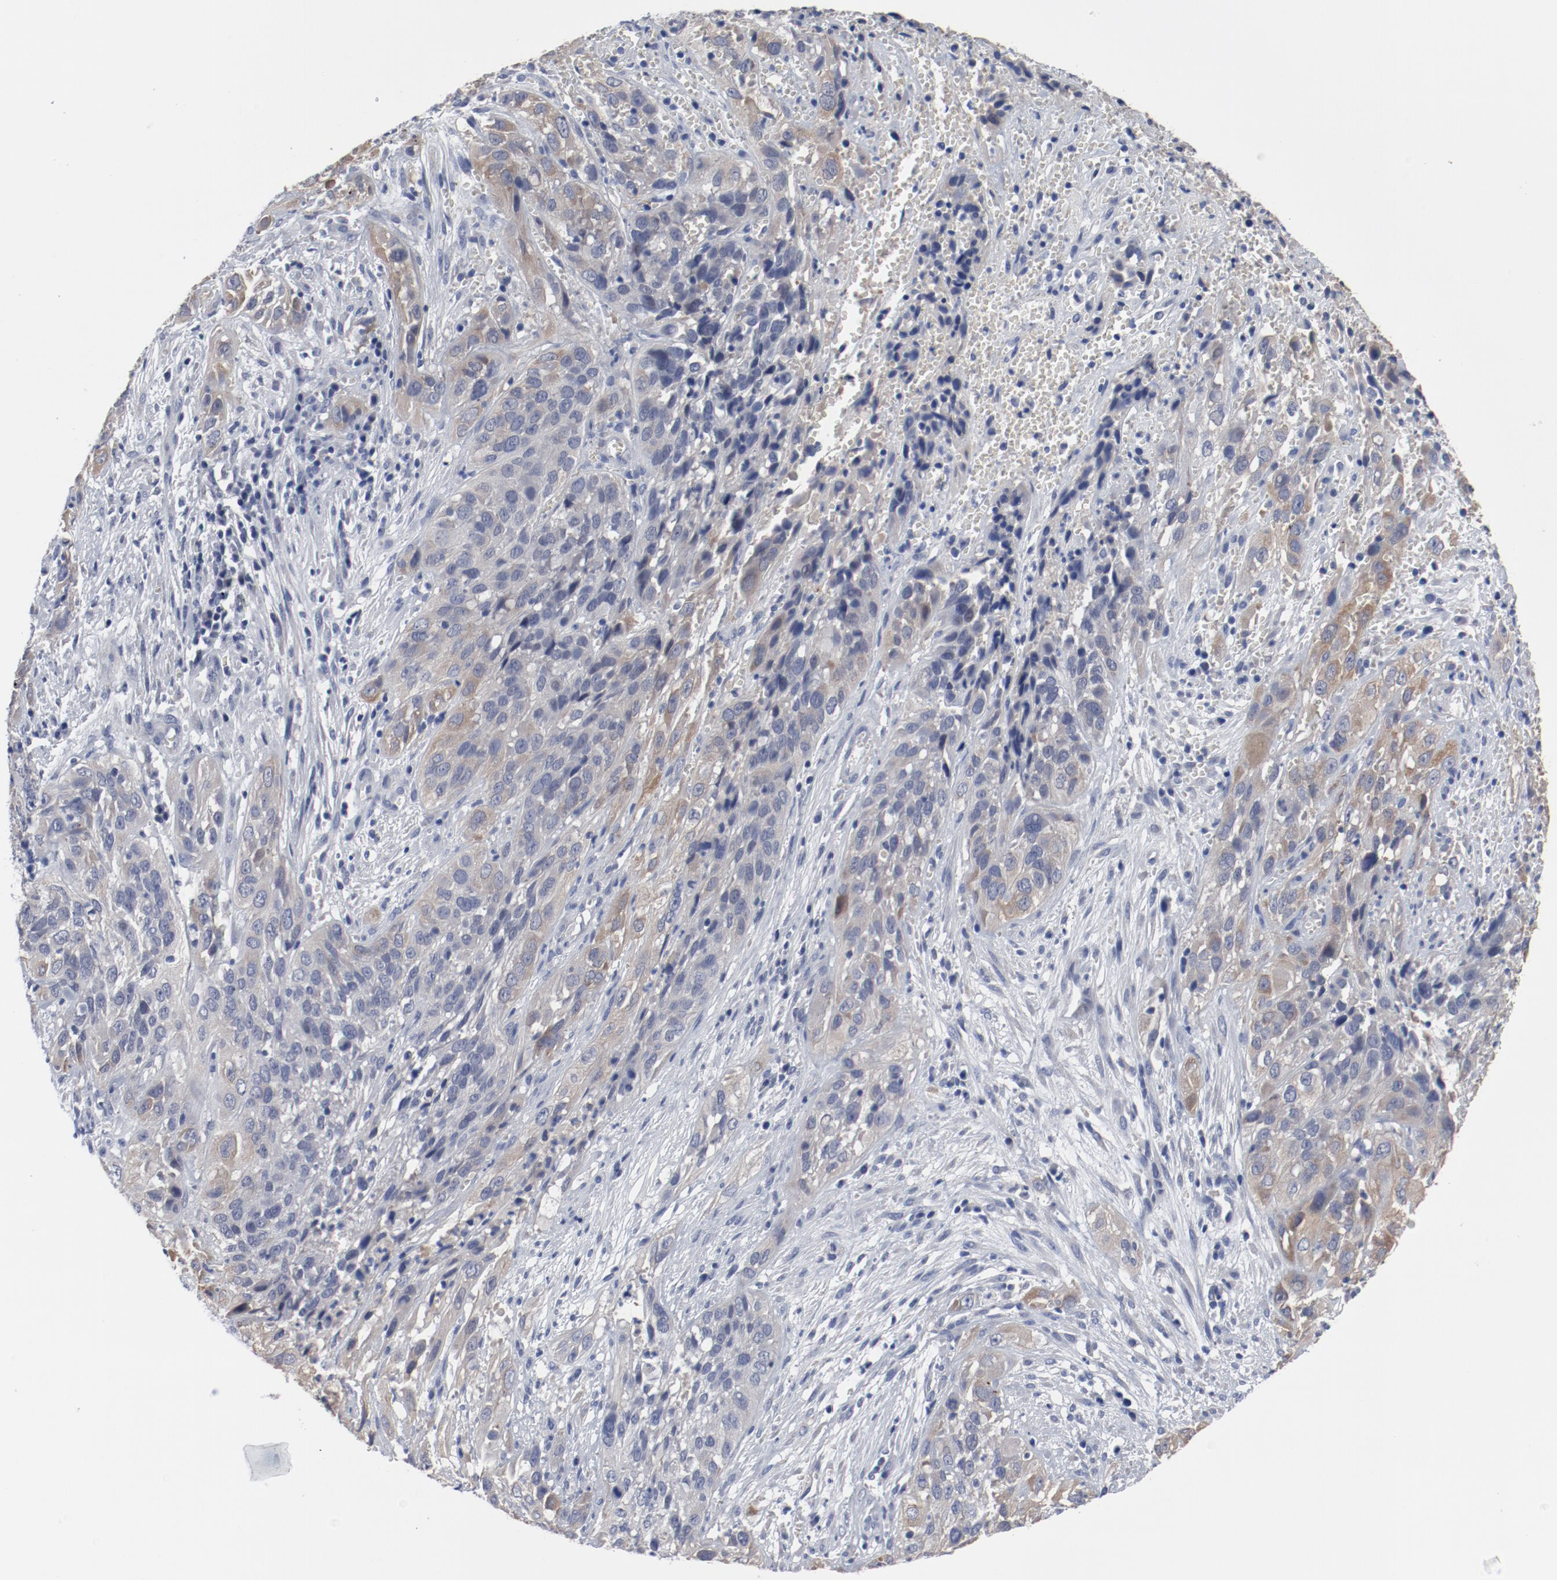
{"staining": {"intensity": "weak", "quantity": "<25%", "location": "cytoplasmic/membranous"}, "tissue": "cervical cancer", "cell_type": "Tumor cells", "image_type": "cancer", "snomed": [{"axis": "morphology", "description": "Squamous cell carcinoma, NOS"}, {"axis": "topography", "description": "Cervix"}], "caption": "High power microscopy histopathology image of an IHC micrograph of cervical cancer, revealing no significant positivity in tumor cells. (Stains: DAB (3,3'-diaminobenzidine) IHC with hematoxylin counter stain, Microscopy: brightfield microscopy at high magnification).", "gene": "ANKLE2", "patient": {"sex": "female", "age": 32}}